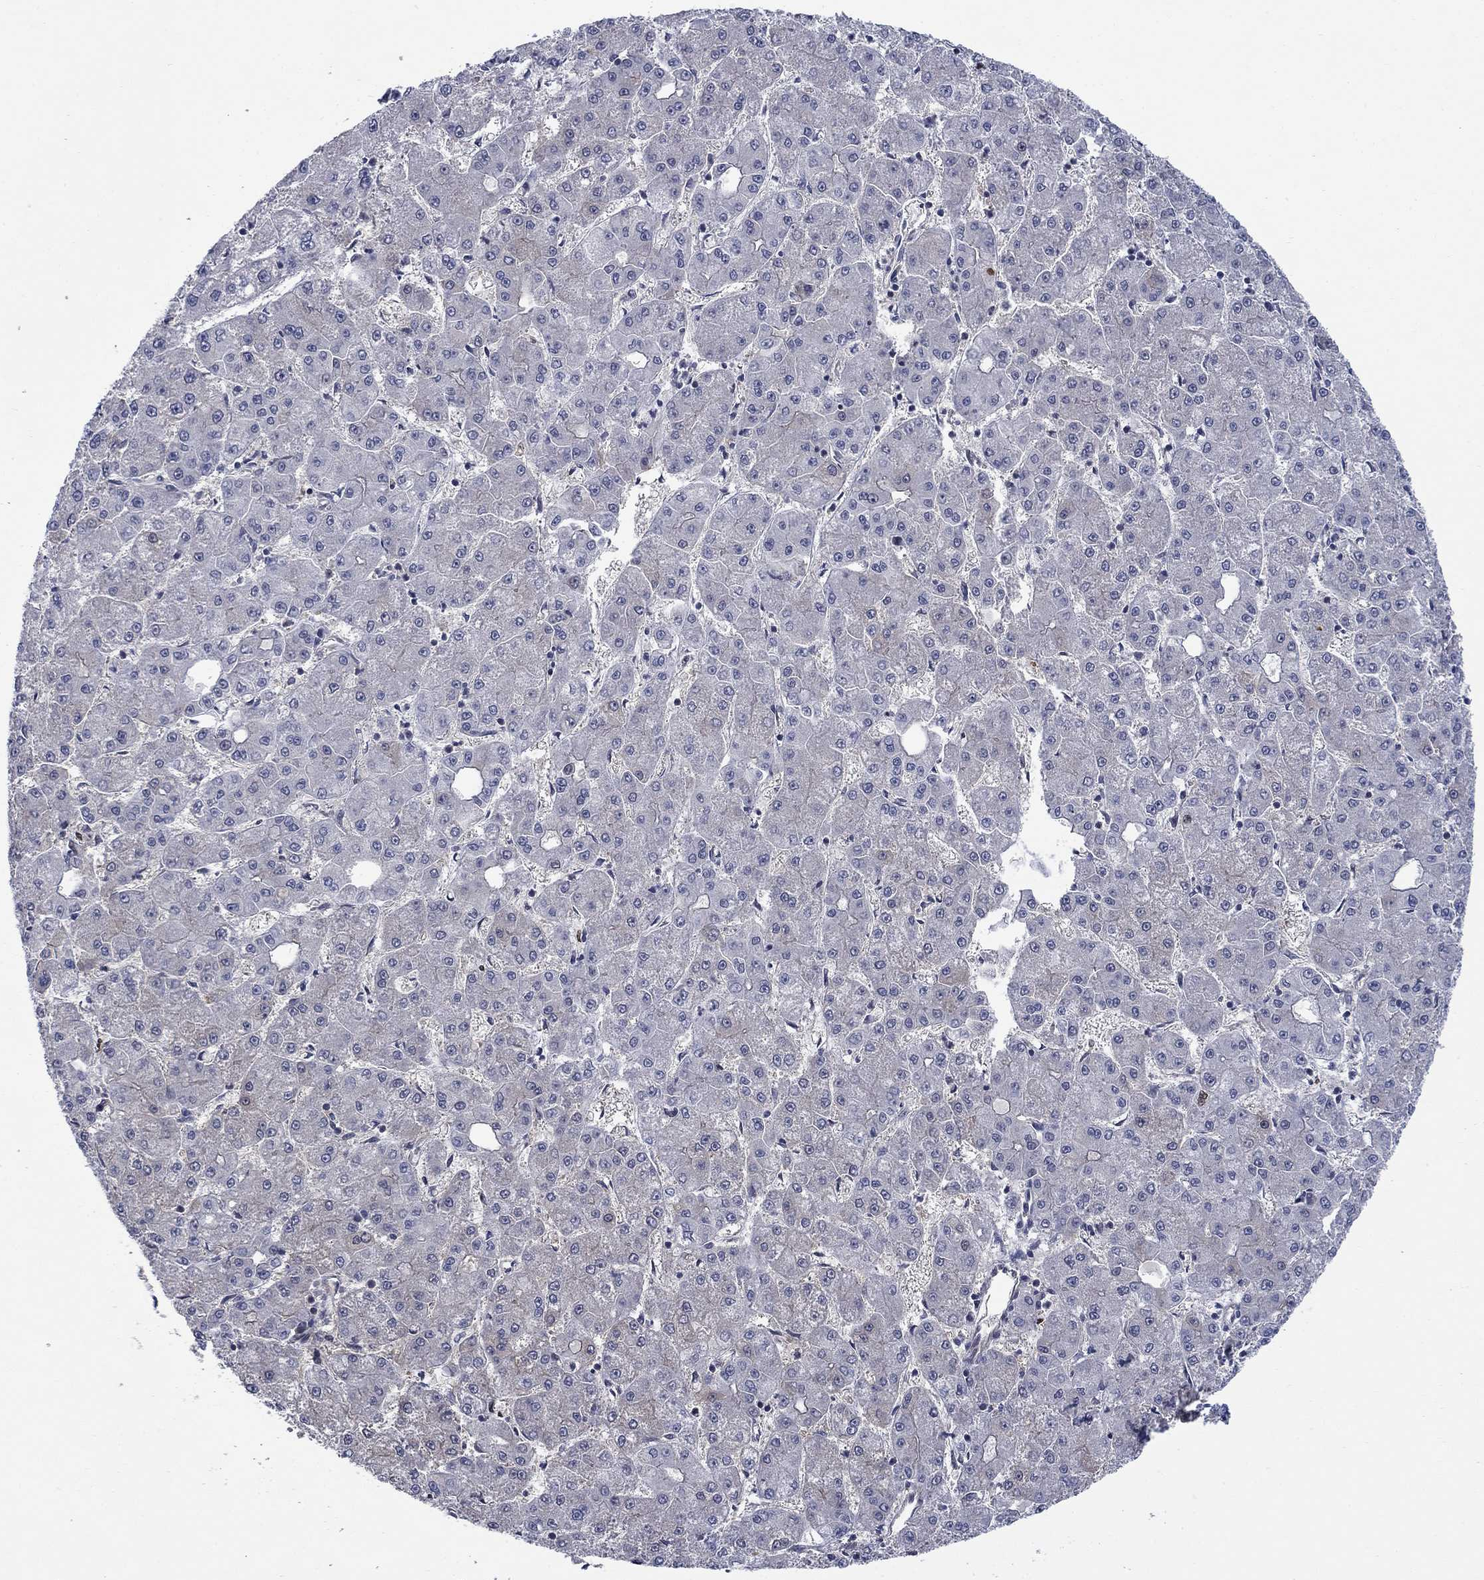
{"staining": {"intensity": "negative", "quantity": "none", "location": "none"}, "tissue": "liver cancer", "cell_type": "Tumor cells", "image_type": "cancer", "snomed": [{"axis": "morphology", "description": "Carcinoma, Hepatocellular, NOS"}, {"axis": "topography", "description": "Liver"}], "caption": "Histopathology image shows no significant protein expression in tumor cells of liver hepatocellular carcinoma. (Brightfield microscopy of DAB (3,3'-diaminobenzidine) IHC at high magnification).", "gene": "PDZD2", "patient": {"sex": "male", "age": 73}}